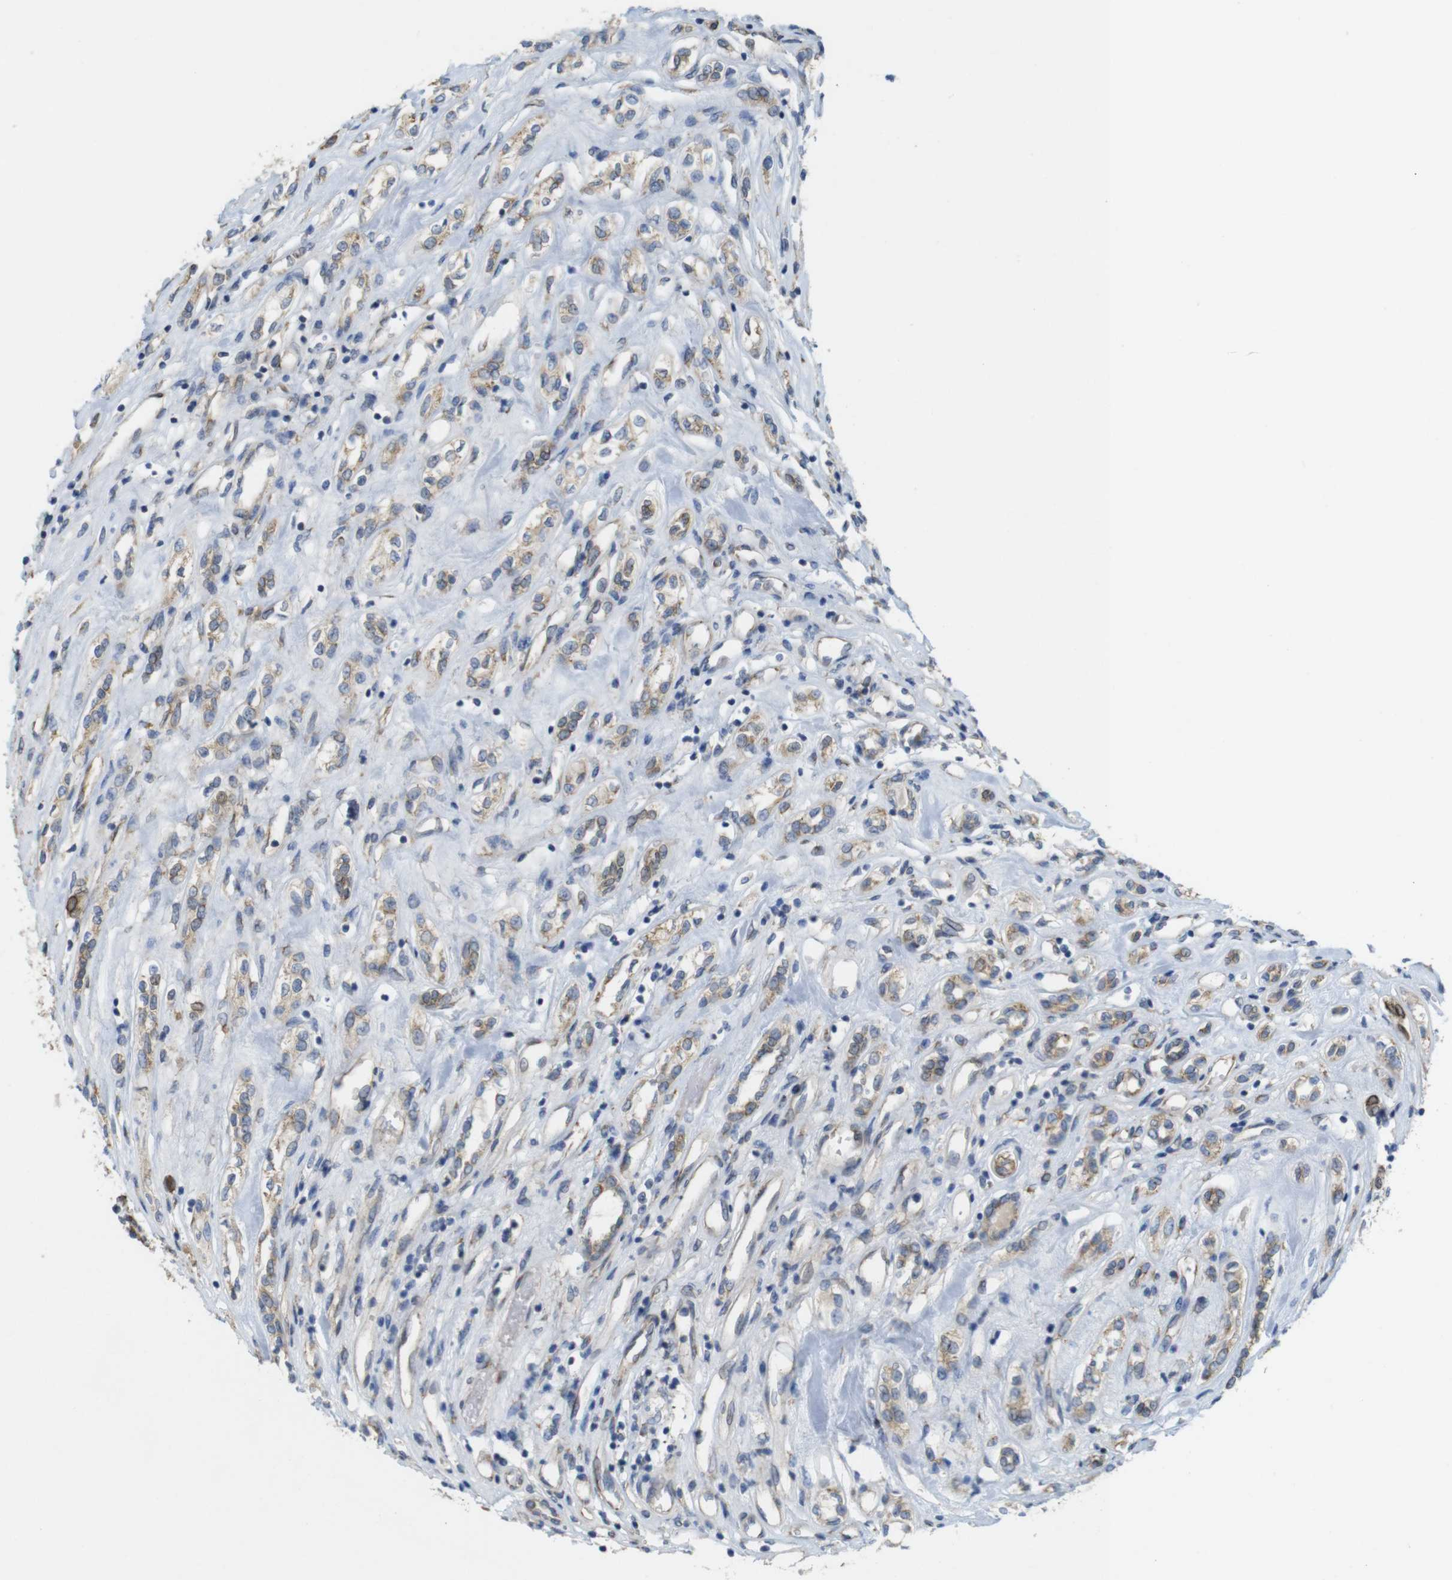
{"staining": {"intensity": "weak", "quantity": "25%-75%", "location": "cytoplasmic/membranous"}, "tissue": "renal cancer", "cell_type": "Tumor cells", "image_type": "cancer", "snomed": [{"axis": "morphology", "description": "Adenocarcinoma, NOS"}, {"axis": "topography", "description": "Kidney"}], "caption": "Tumor cells display low levels of weak cytoplasmic/membranous positivity in approximately 25%-75% of cells in renal adenocarcinoma.", "gene": "PCNX2", "patient": {"sex": "female", "age": 70}}